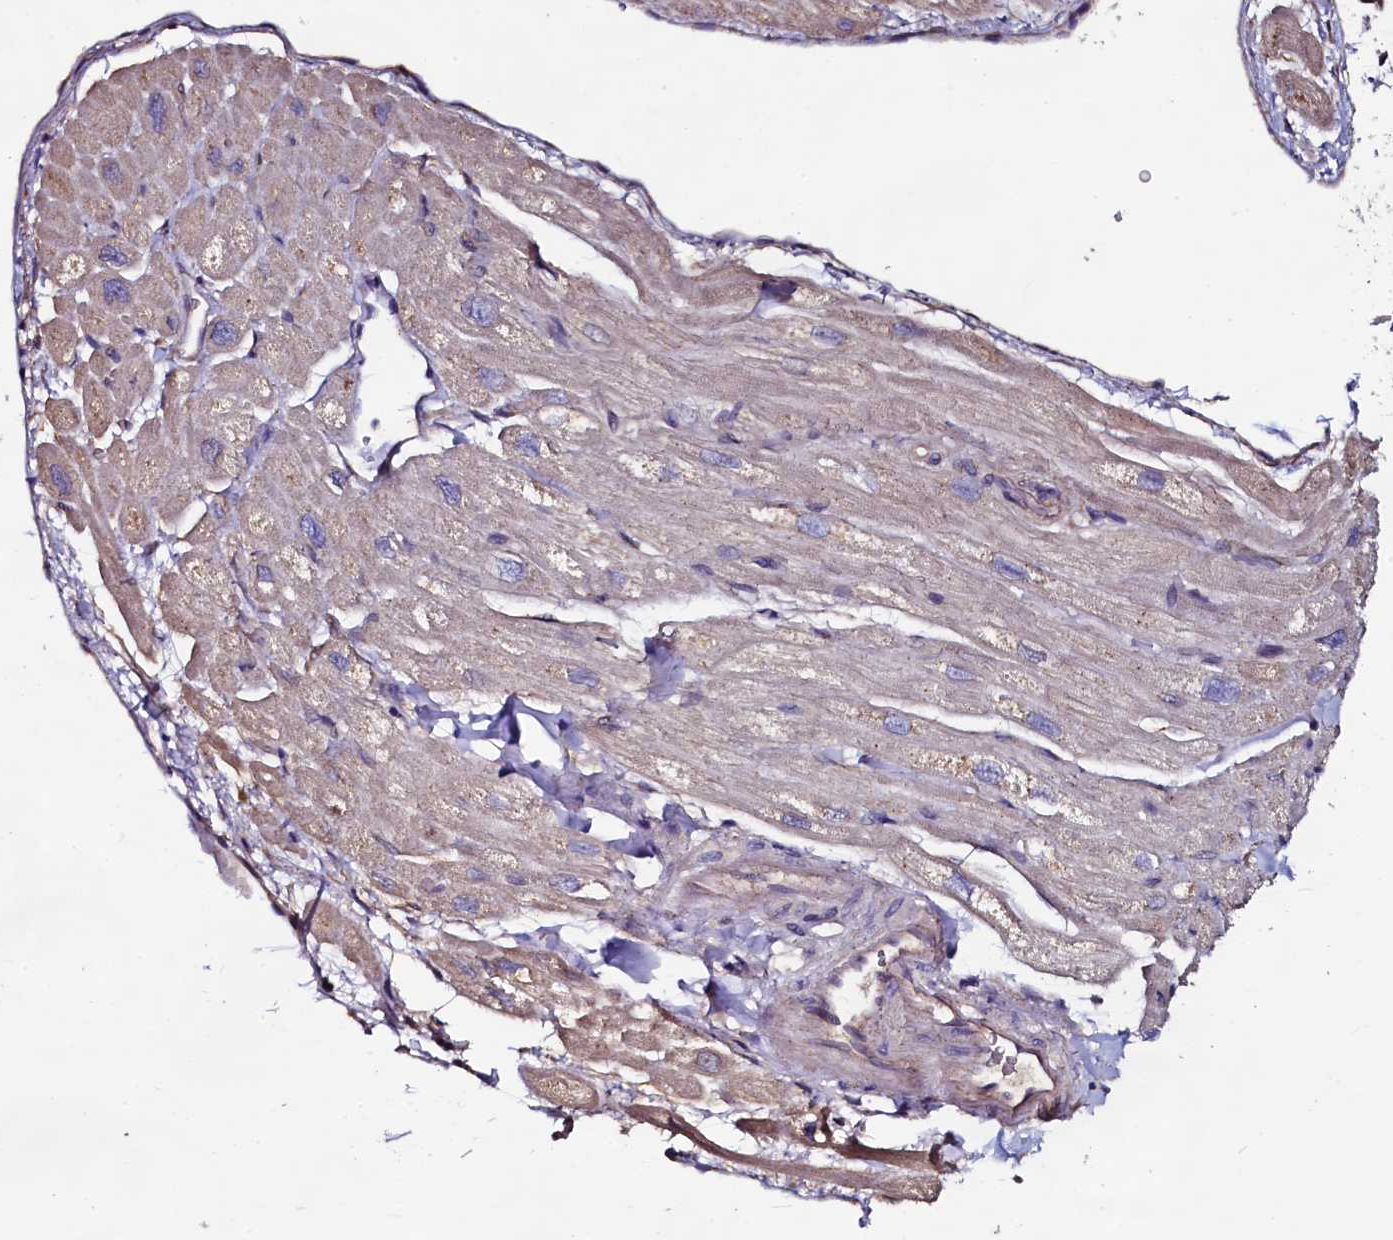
{"staining": {"intensity": "negative", "quantity": "none", "location": "none"}, "tissue": "heart muscle", "cell_type": "Cardiomyocytes", "image_type": "normal", "snomed": [{"axis": "morphology", "description": "Normal tissue, NOS"}, {"axis": "topography", "description": "Heart"}], "caption": "Cardiomyocytes show no significant protein expression in unremarkable heart muscle. (Brightfield microscopy of DAB immunohistochemistry (IHC) at high magnification).", "gene": "USPL1", "patient": {"sex": "male", "age": 65}}